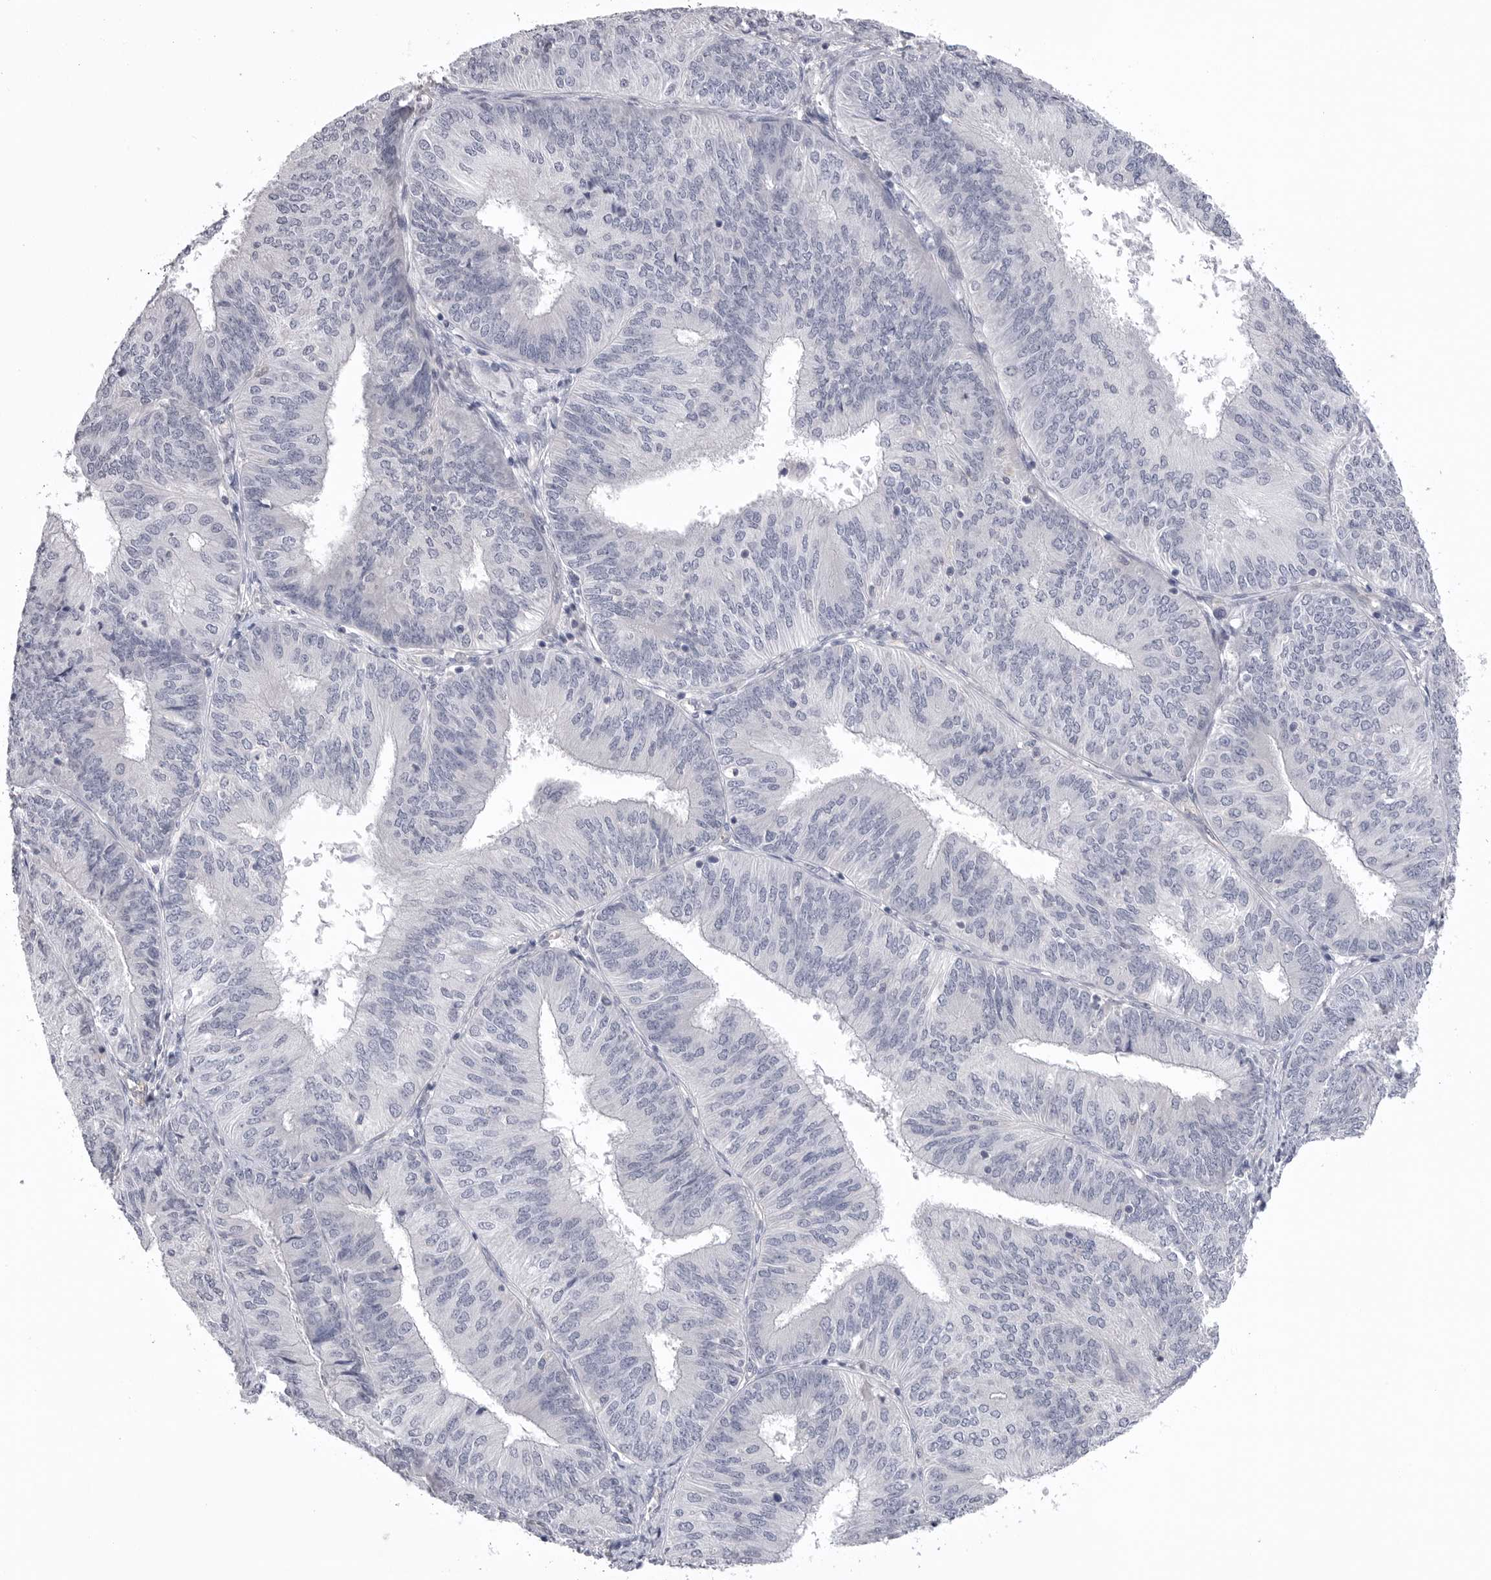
{"staining": {"intensity": "negative", "quantity": "none", "location": "none"}, "tissue": "endometrial cancer", "cell_type": "Tumor cells", "image_type": "cancer", "snomed": [{"axis": "morphology", "description": "Adenocarcinoma, NOS"}, {"axis": "topography", "description": "Endometrium"}], "caption": "Immunohistochemistry of human endometrial cancer shows no positivity in tumor cells. Nuclei are stained in blue.", "gene": "DLGAP3", "patient": {"sex": "female", "age": 58}}